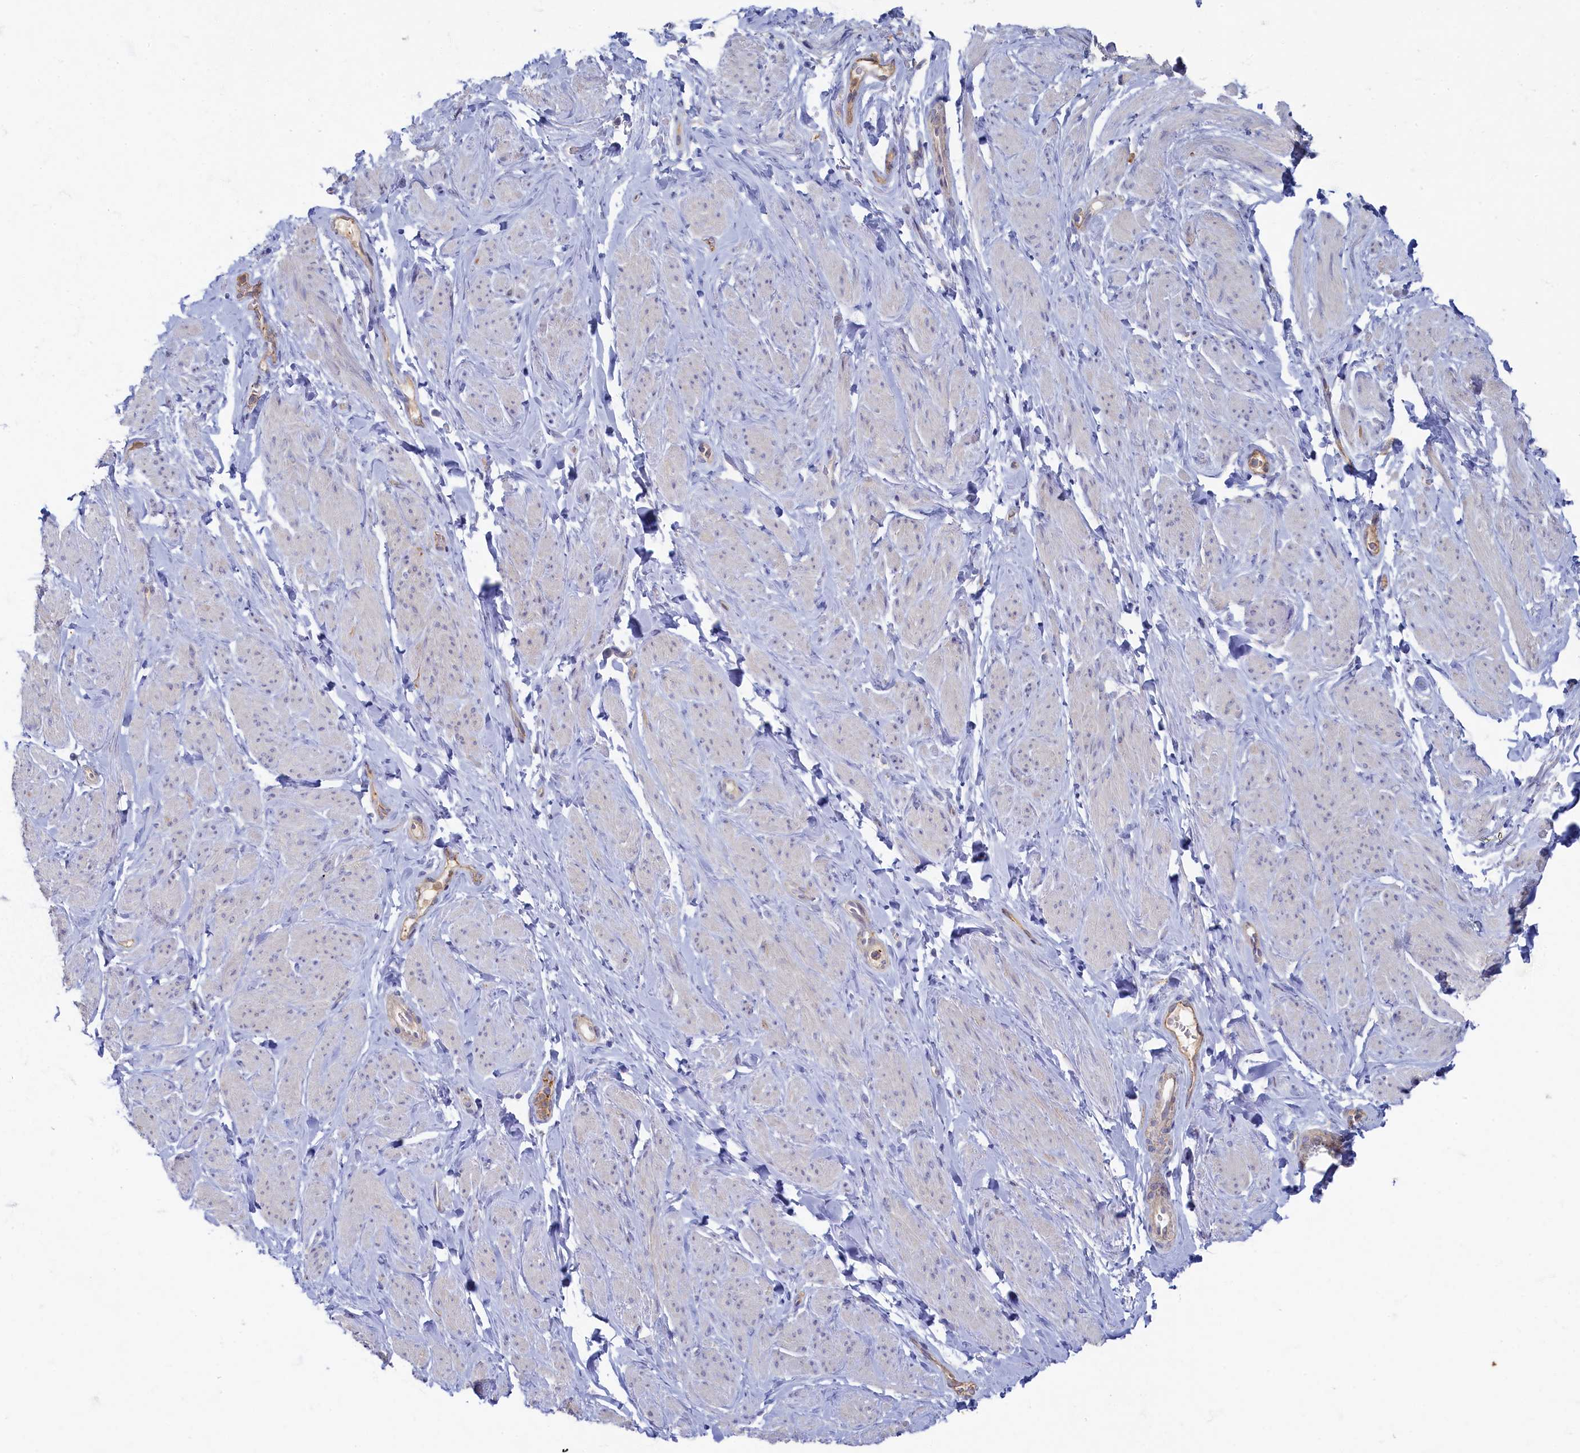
{"staining": {"intensity": "weak", "quantity": "25%-75%", "location": "cytoplasmic/membranous"}, "tissue": "smooth muscle", "cell_type": "Smooth muscle cells", "image_type": "normal", "snomed": [{"axis": "morphology", "description": "Normal tissue, NOS"}, {"axis": "topography", "description": "Smooth muscle"}, {"axis": "topography", "description": "Peripheral nerve tissue"}], "caption": "Immunohistochemical staining of benign smooth muscle exhibits 25%-75% levels of weak cytoplasmic/membranous protein positivity in approximately 25%-75% of smooth muscle cells.", "gene": "PSMG2", "patient": {"sex": "male", "age": 69}}